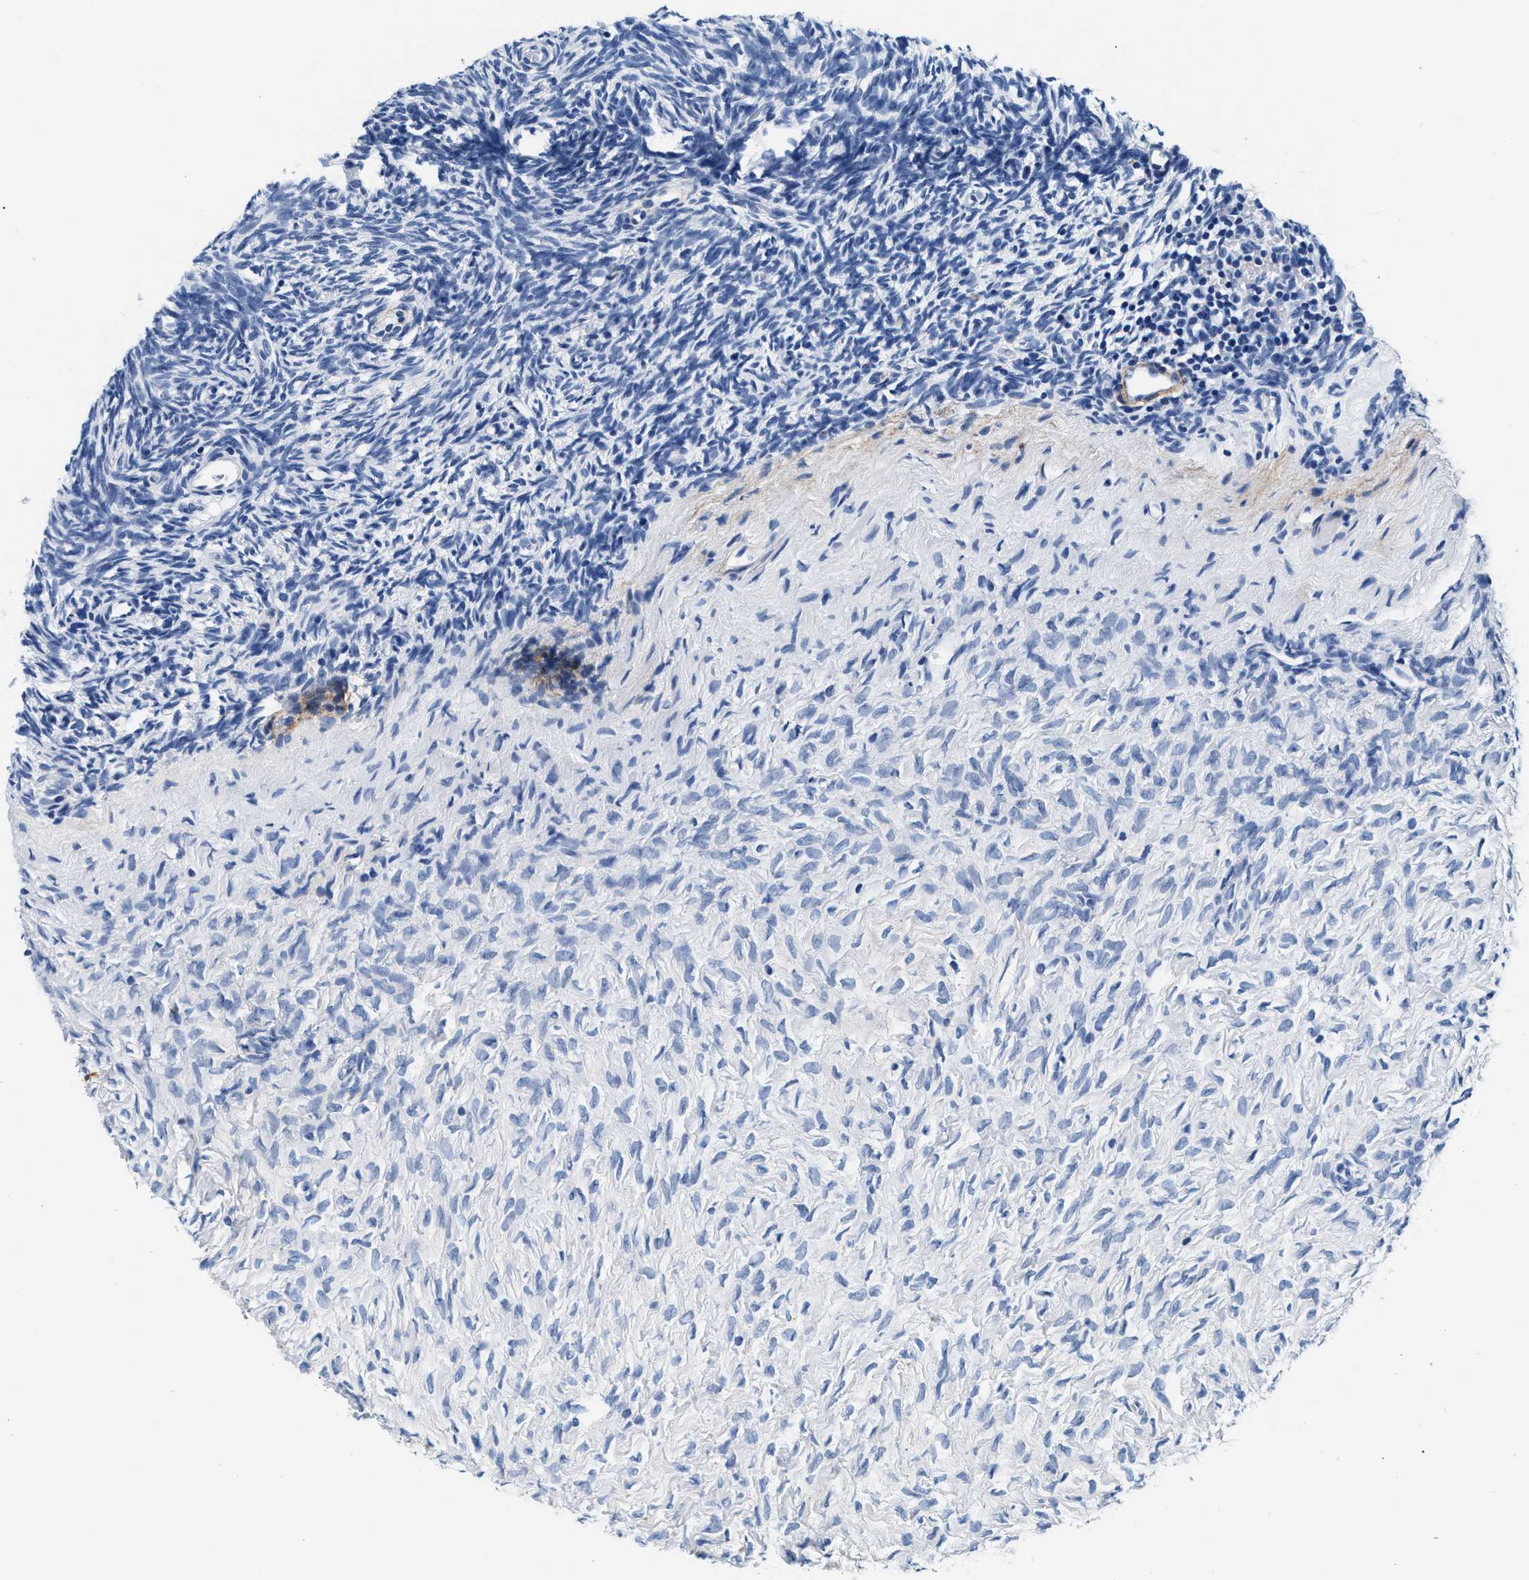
{"staining": {"intensity": "negative", "quantity": "none", "location": "none"}, "tissue": "ovary", "cell_type": "Follicle cells", "image_type": "normal", "snomed": [{"axis": "morphology", "description": "Normal tissue, NOS"}, {"axis": "topography", "description": "Ovary"}], "caption": "IHC of unremarkable ovary displays no staining in follicle cells. Brightfield microscopy of immunohistochemistry stained with DAB (3,3'-diaminobenzidine) (brown) and hematoxylin (blue), captured at high magnification.", "gene": "TNR", "patient": {"sex": "female", "age": 35}}